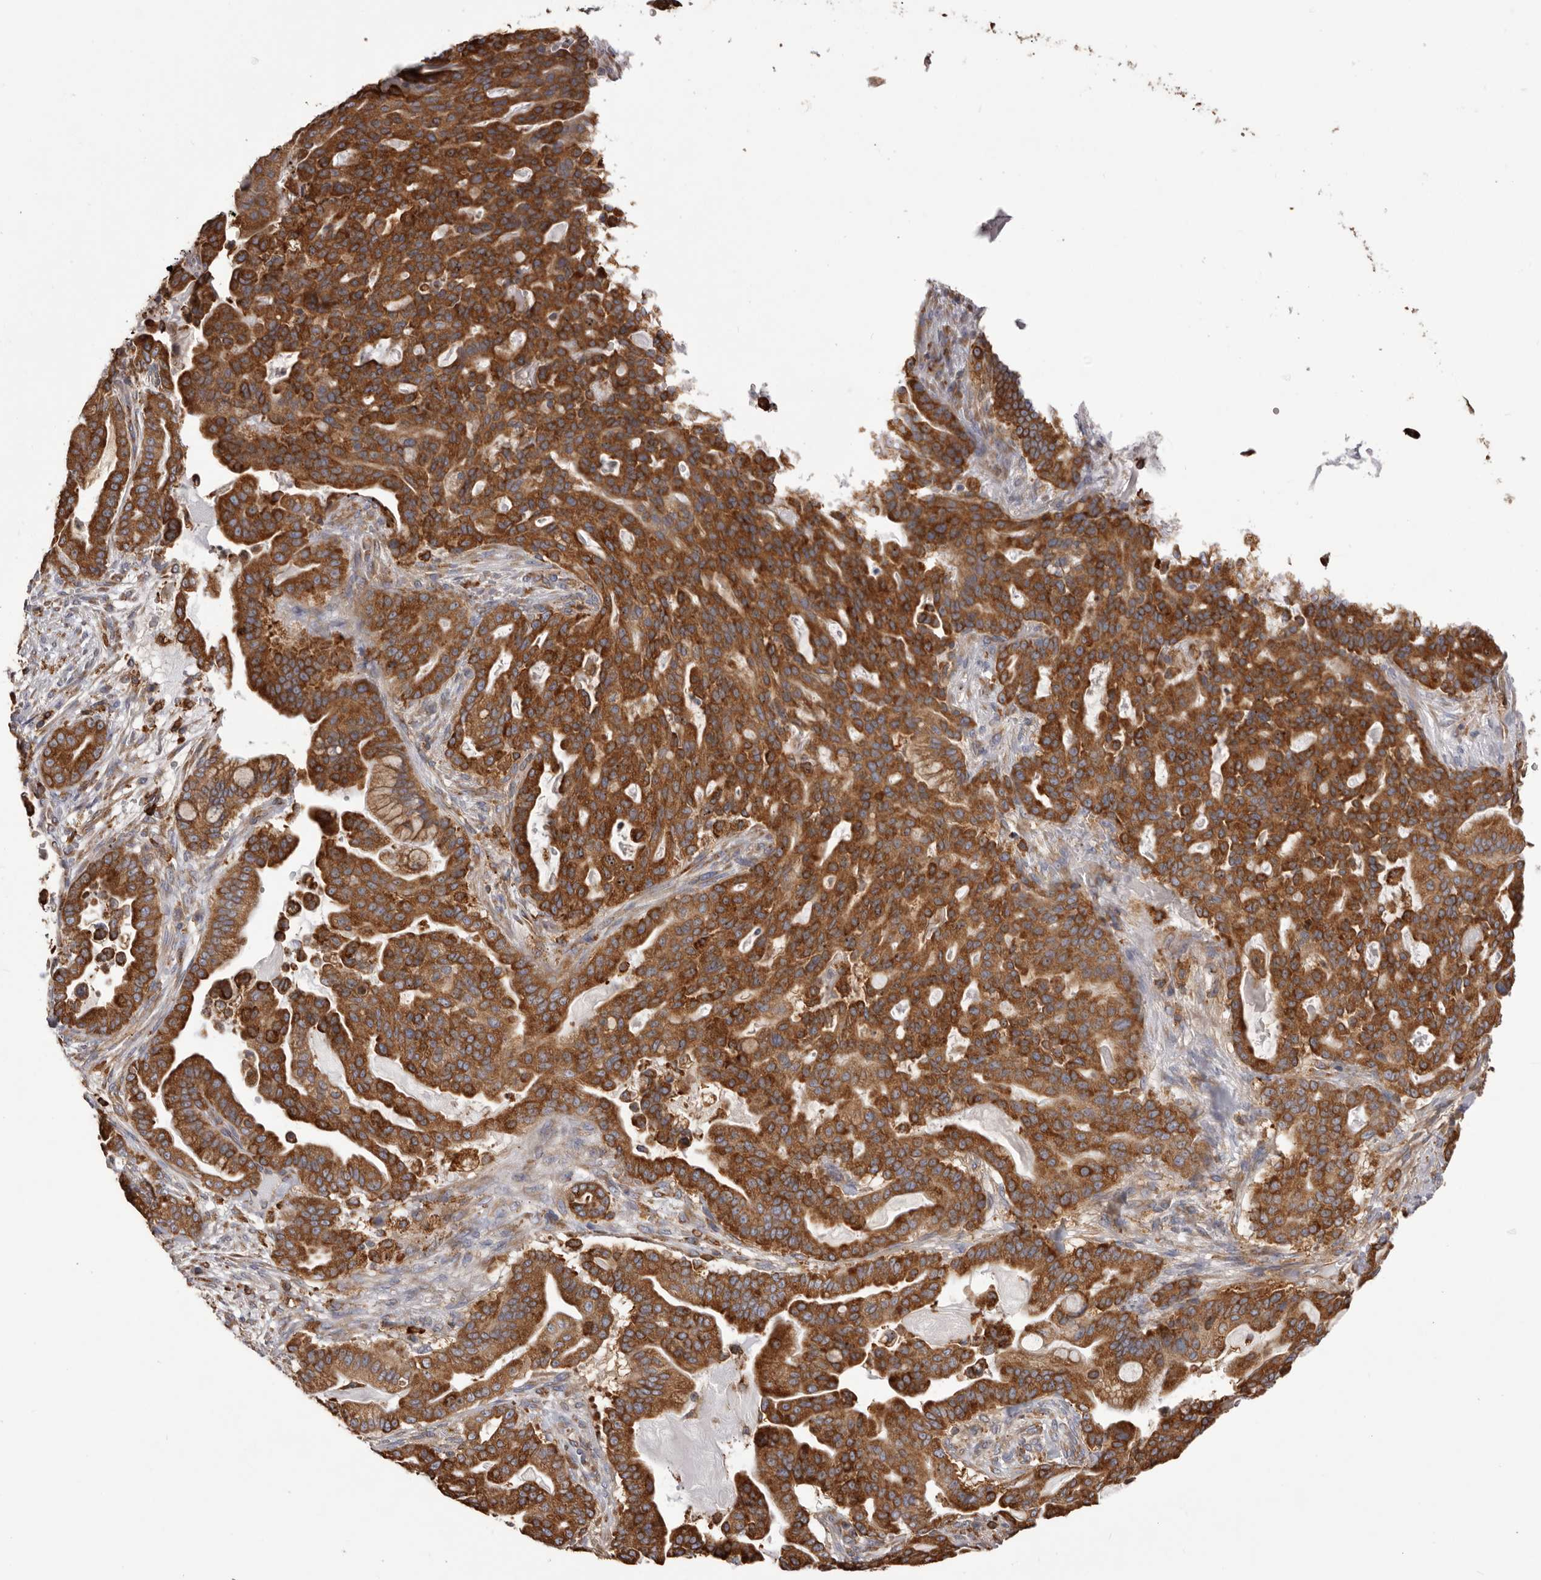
{"staining": {"intensity": "strong", "quantity": ">75%", "location": "cytoplasmic/membranous"}, "tissue": "pancreatic cancer", "cell_type": "Tumor cells", "image_type": "cancer", "snomed": [{"axis": "morphology", "description": "Adenocarcinoma, NOS"}, {"axis": "topography", "description": "Pancreas"}], "caption": "Immunohistochemistry micrograph of human pancreatic cancer stained for a protein (brown), which exhibits high levels of strong cytoplasmic/membranous positivity in approximately >75% of tumor cells.", "gene": "QRSL1", "patient": {"sex": "male", "age": 63}}